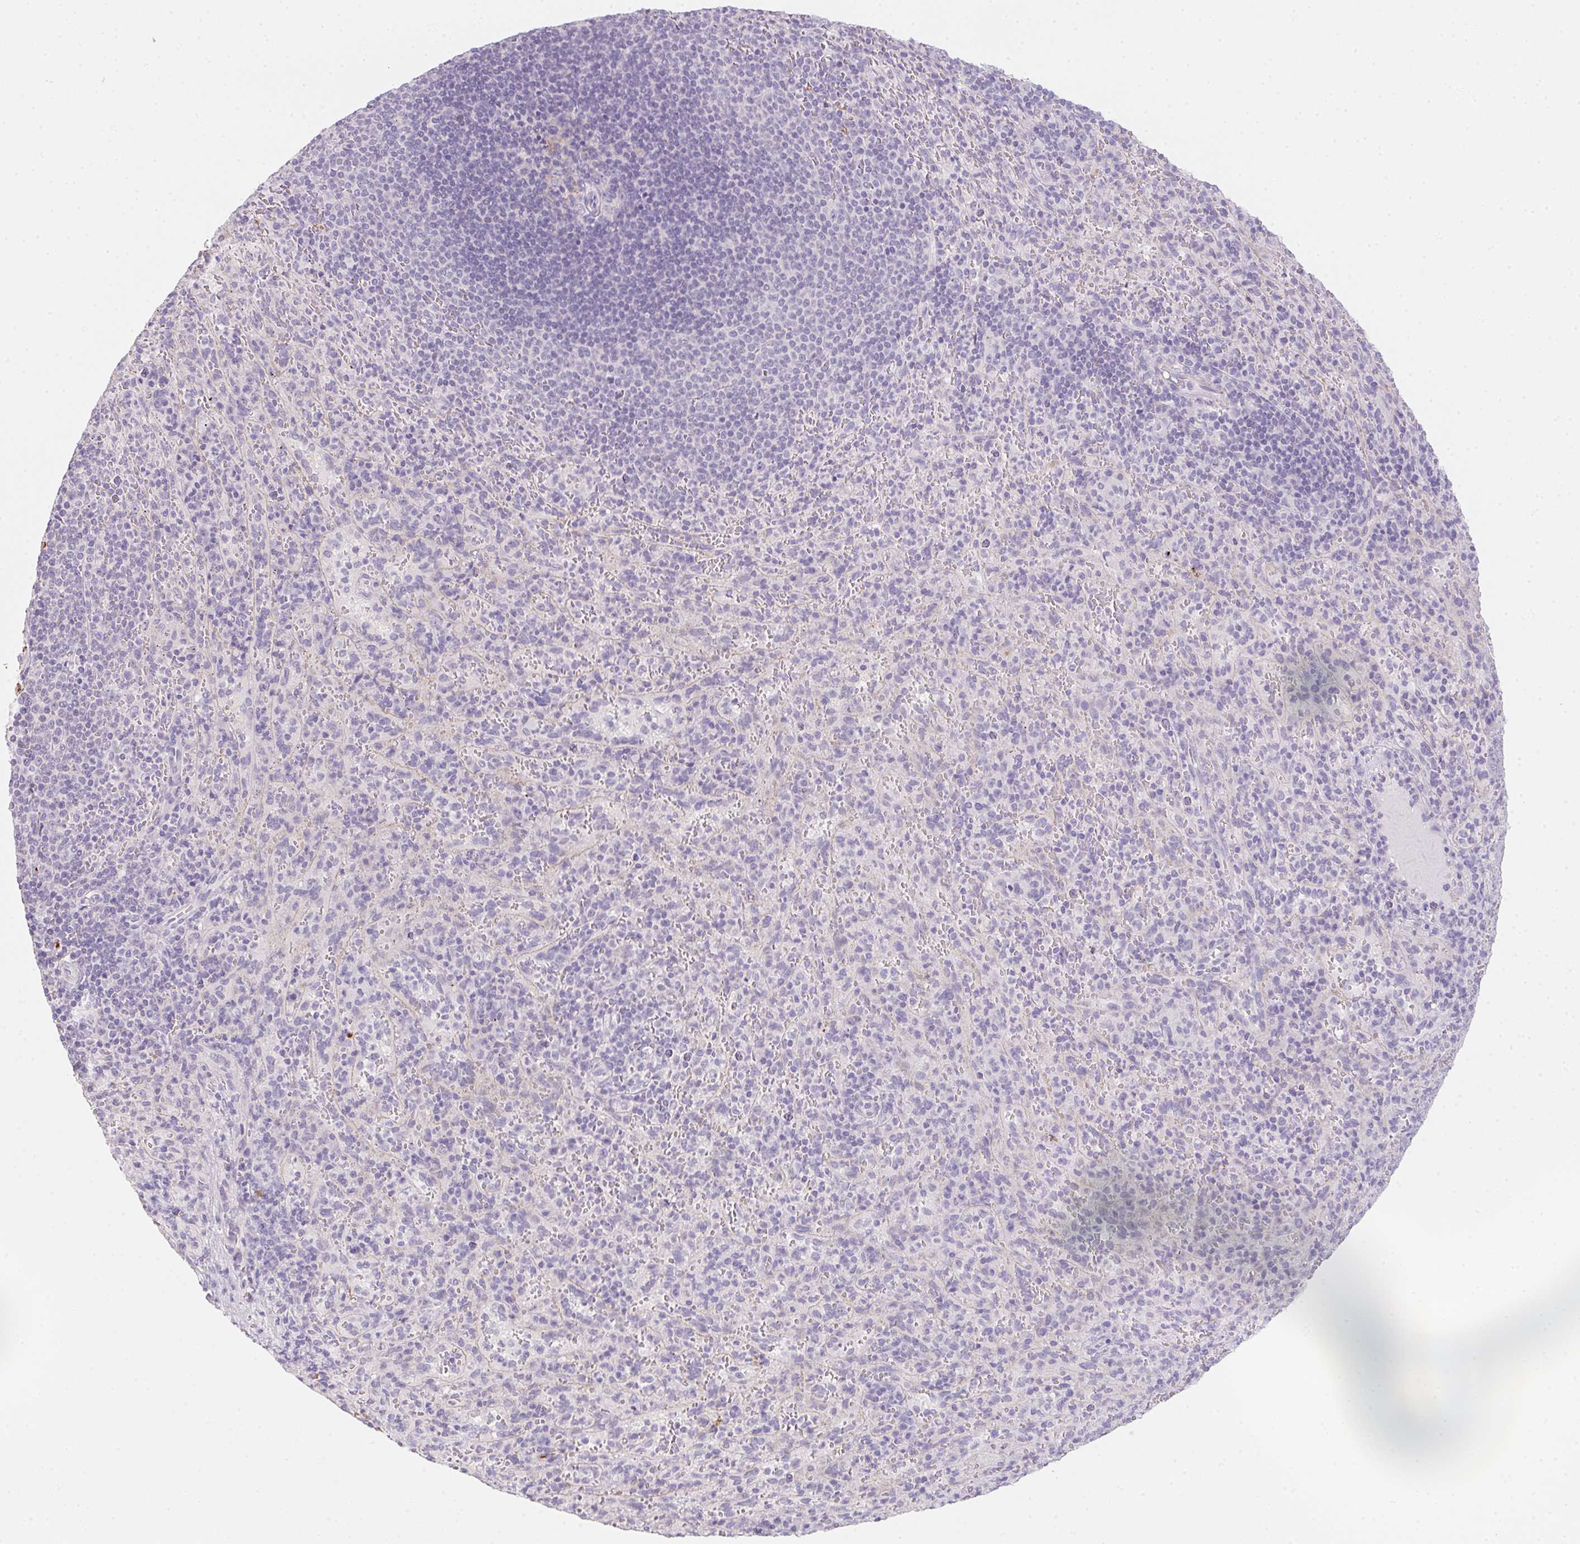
{"staining": {"intensity": "negative", "quantity": "none", "location": "none"}, "tissue": "spleen", "cell_type": "Cells in red pulp", "image_type": "normal", "snomed": [{"axis": "morphology", "description": "Normal tissue, NOS"}, {"axis": "topography", "description": "Spleen"}], "caption": "A high-resolution image shows immunohistochemistry (IHC) staining of normal spleen, which exhibits no significant staining in cells in red pulp. (DAB (3,3'-diaminobenzidine) IHC, high magnification).", "gene": "MYL4", "patient": {"sex": "male", "age": 57}}